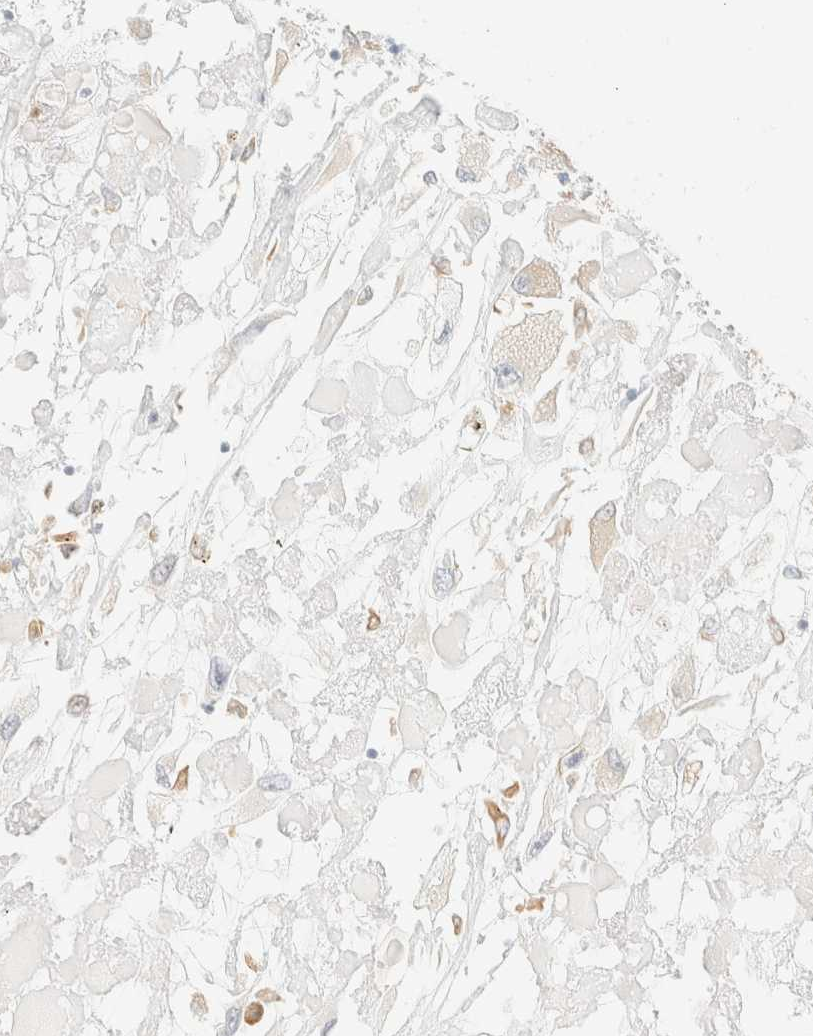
{"staining": {"intensity": "negative", "quantity": "none", "location": "none"}, "tissue": "renal cancer", "cell_type": "Tumor cells", "image_type": "cancer", "snomed": [{"axis": "morphology", "description": "Adenocarcinoma, NOS"}, {"axis": "topography", "description": "Kidney"}], "caption": "IHC of renal cancer (adenocarcinoma) demonstrates no expression in tumor cells. (IHC, brightfield microscopy, high magnification).", "gene": "ZSCAN18", "patient": {"sex": "female", "age": 52}}